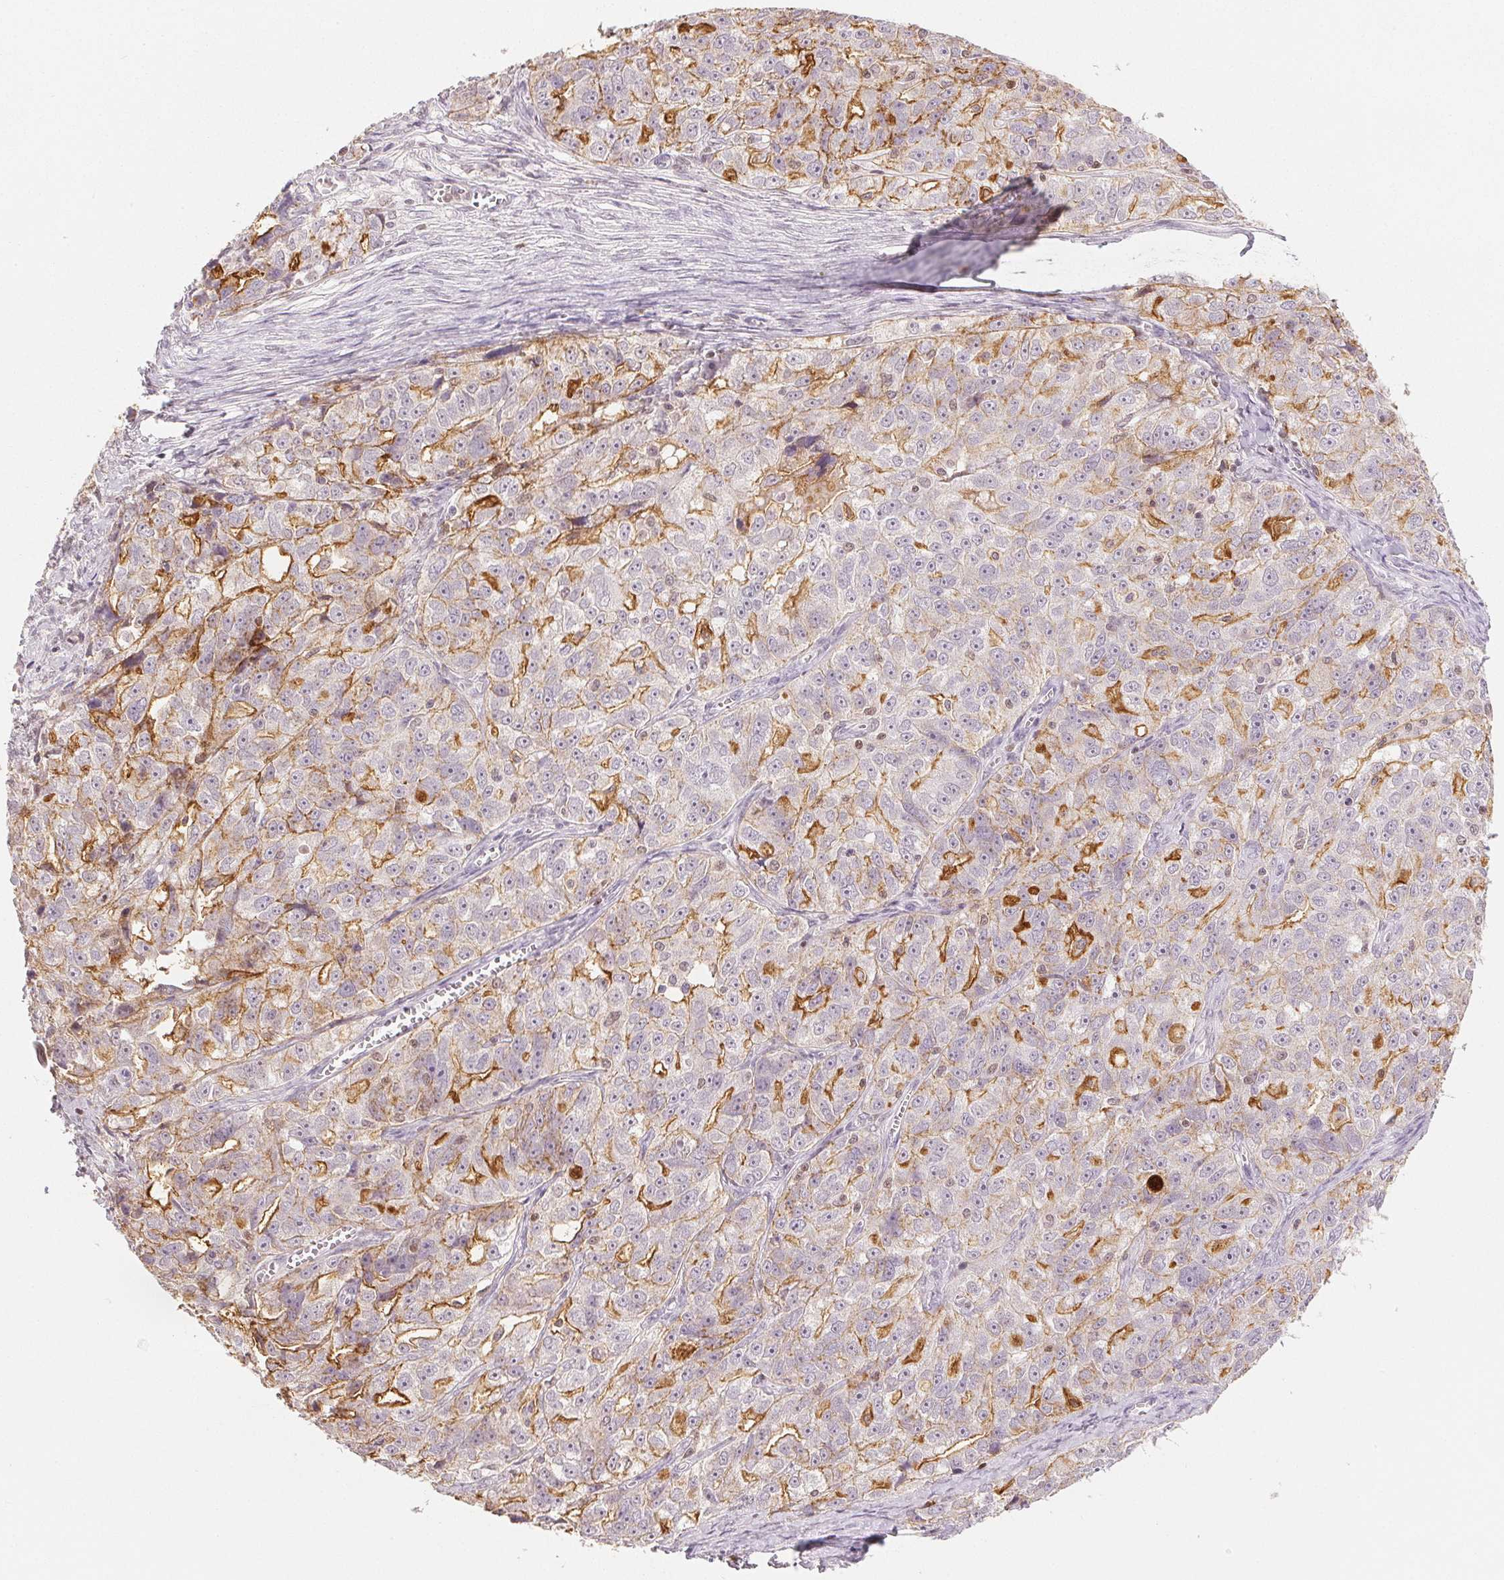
{"staining": {"intensity": "moderate", "quantity": "25%-75%", "location": "cytoplasmic/membranous"}, "tissue": "ovarian cancer", "cell_type": "Tumor cells", "image_type": "cancer", "snomed": [{"axis": "morphology", "description": "Cystadenocarcinoma, serous, NOS"}, {"axis": "topography", "description": "Ovary"}], "caption": "Immunohistochemistry (IHC) of serous cystadenocarcinoma (ovarian) demonstrates medium levels of moderate cytoplasmic/membranous expression in about 25%-75% of tumor cells.", "gene": "RUNX2", "patient": {"sex": "female", "age": 51}}